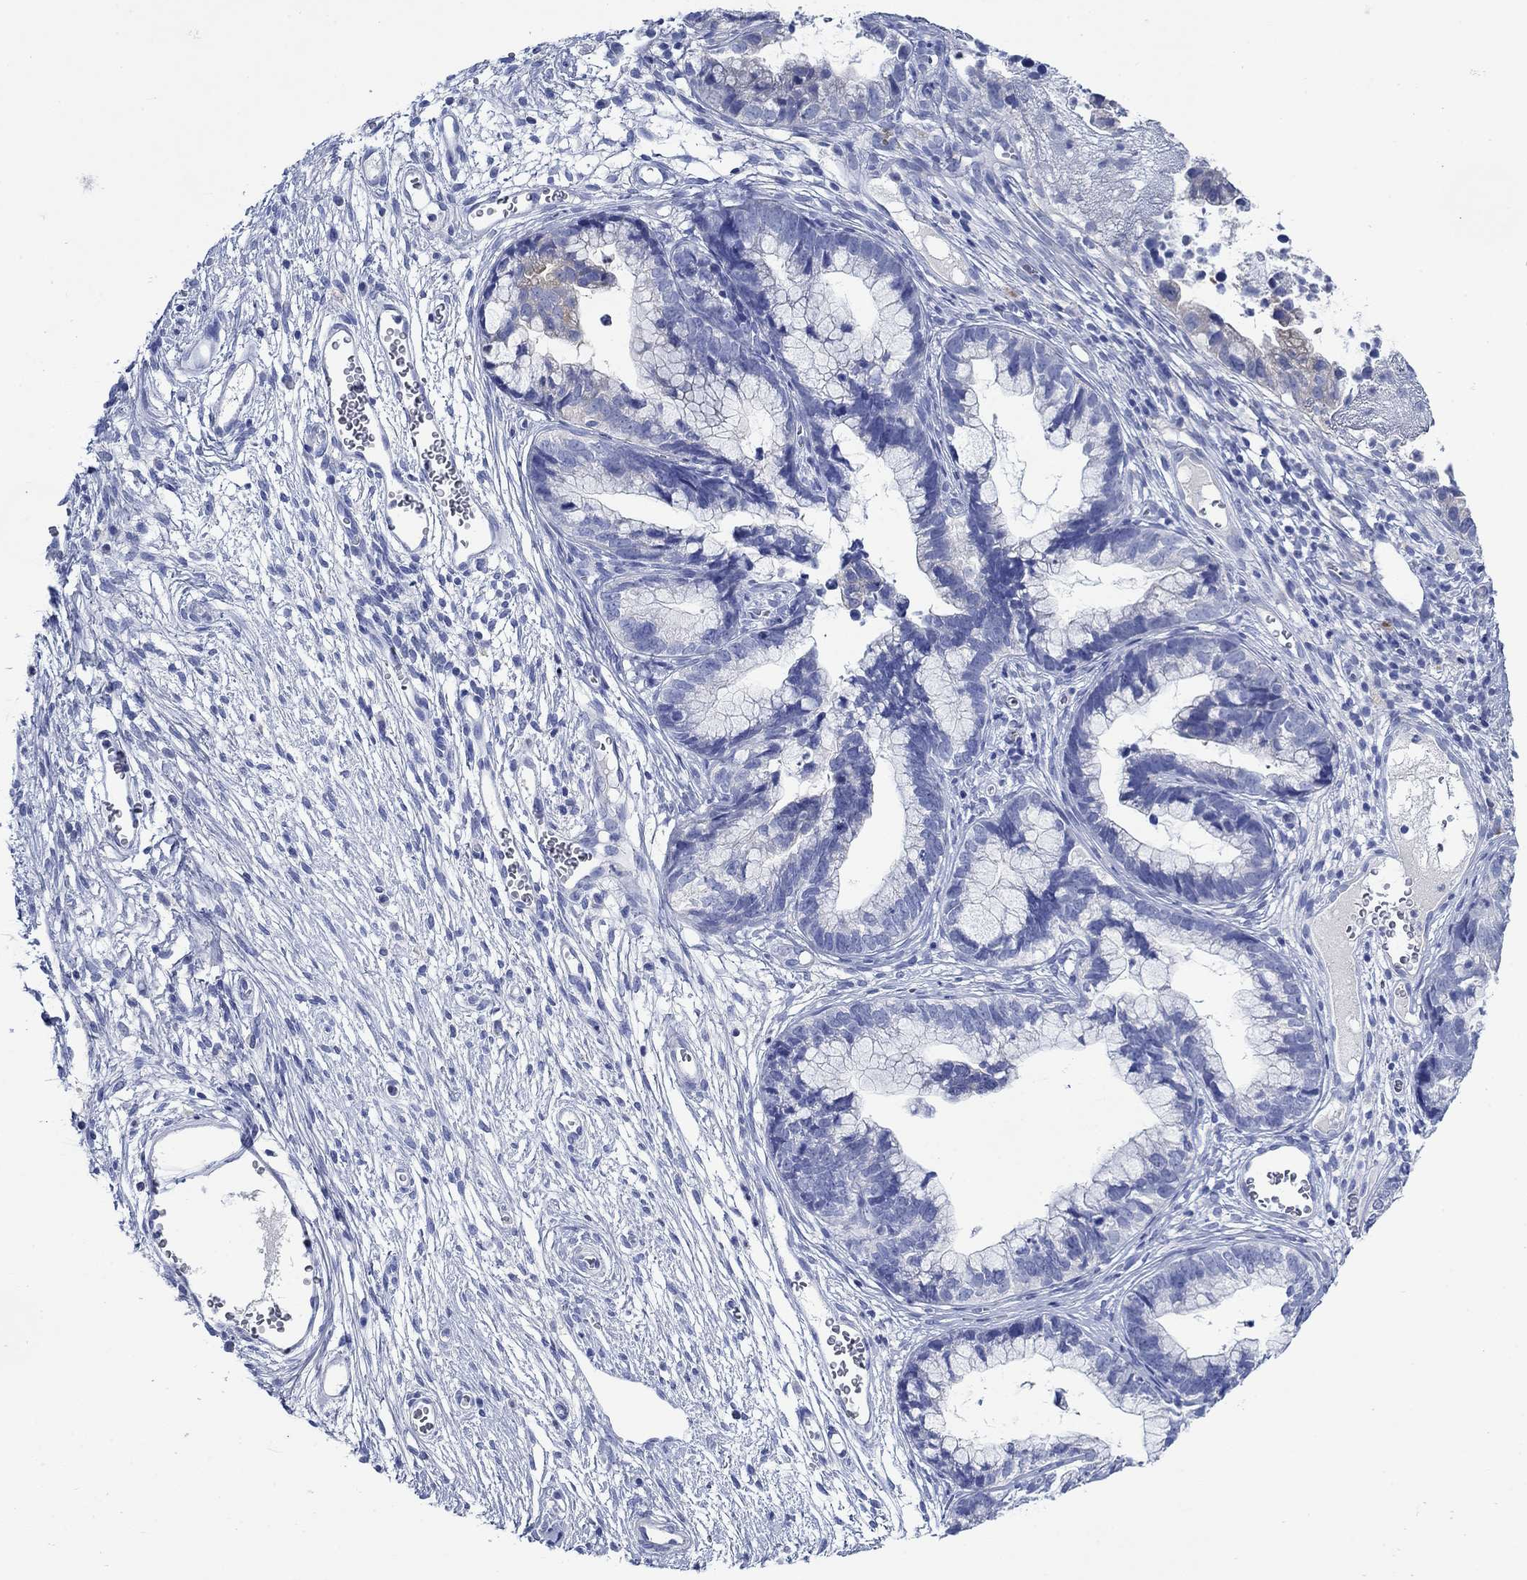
{"staining": {"intensity": "moderate", "quantity": "<25%", "location": "cytoplasmic/membranous"}, "tissue": "cervical cancer", "cell_type": "Tumor cells", "image_type": "cancer", "snomed": [{"axis": "morphology", "description": "Adenocarcinoma, NOS"}, {"axis": "topography", "description": "Cervix"}], "caption": "DAB (3,3'-diaminobenzidine) immunohistochemical staining of cervical adenocarcinoma exhibits moderate cytoplasmic/membranous protein positivity in approximately <25% of tumor cells.", "gene": "TRIM16", "patient": {"sex": "female", "age": 44}}